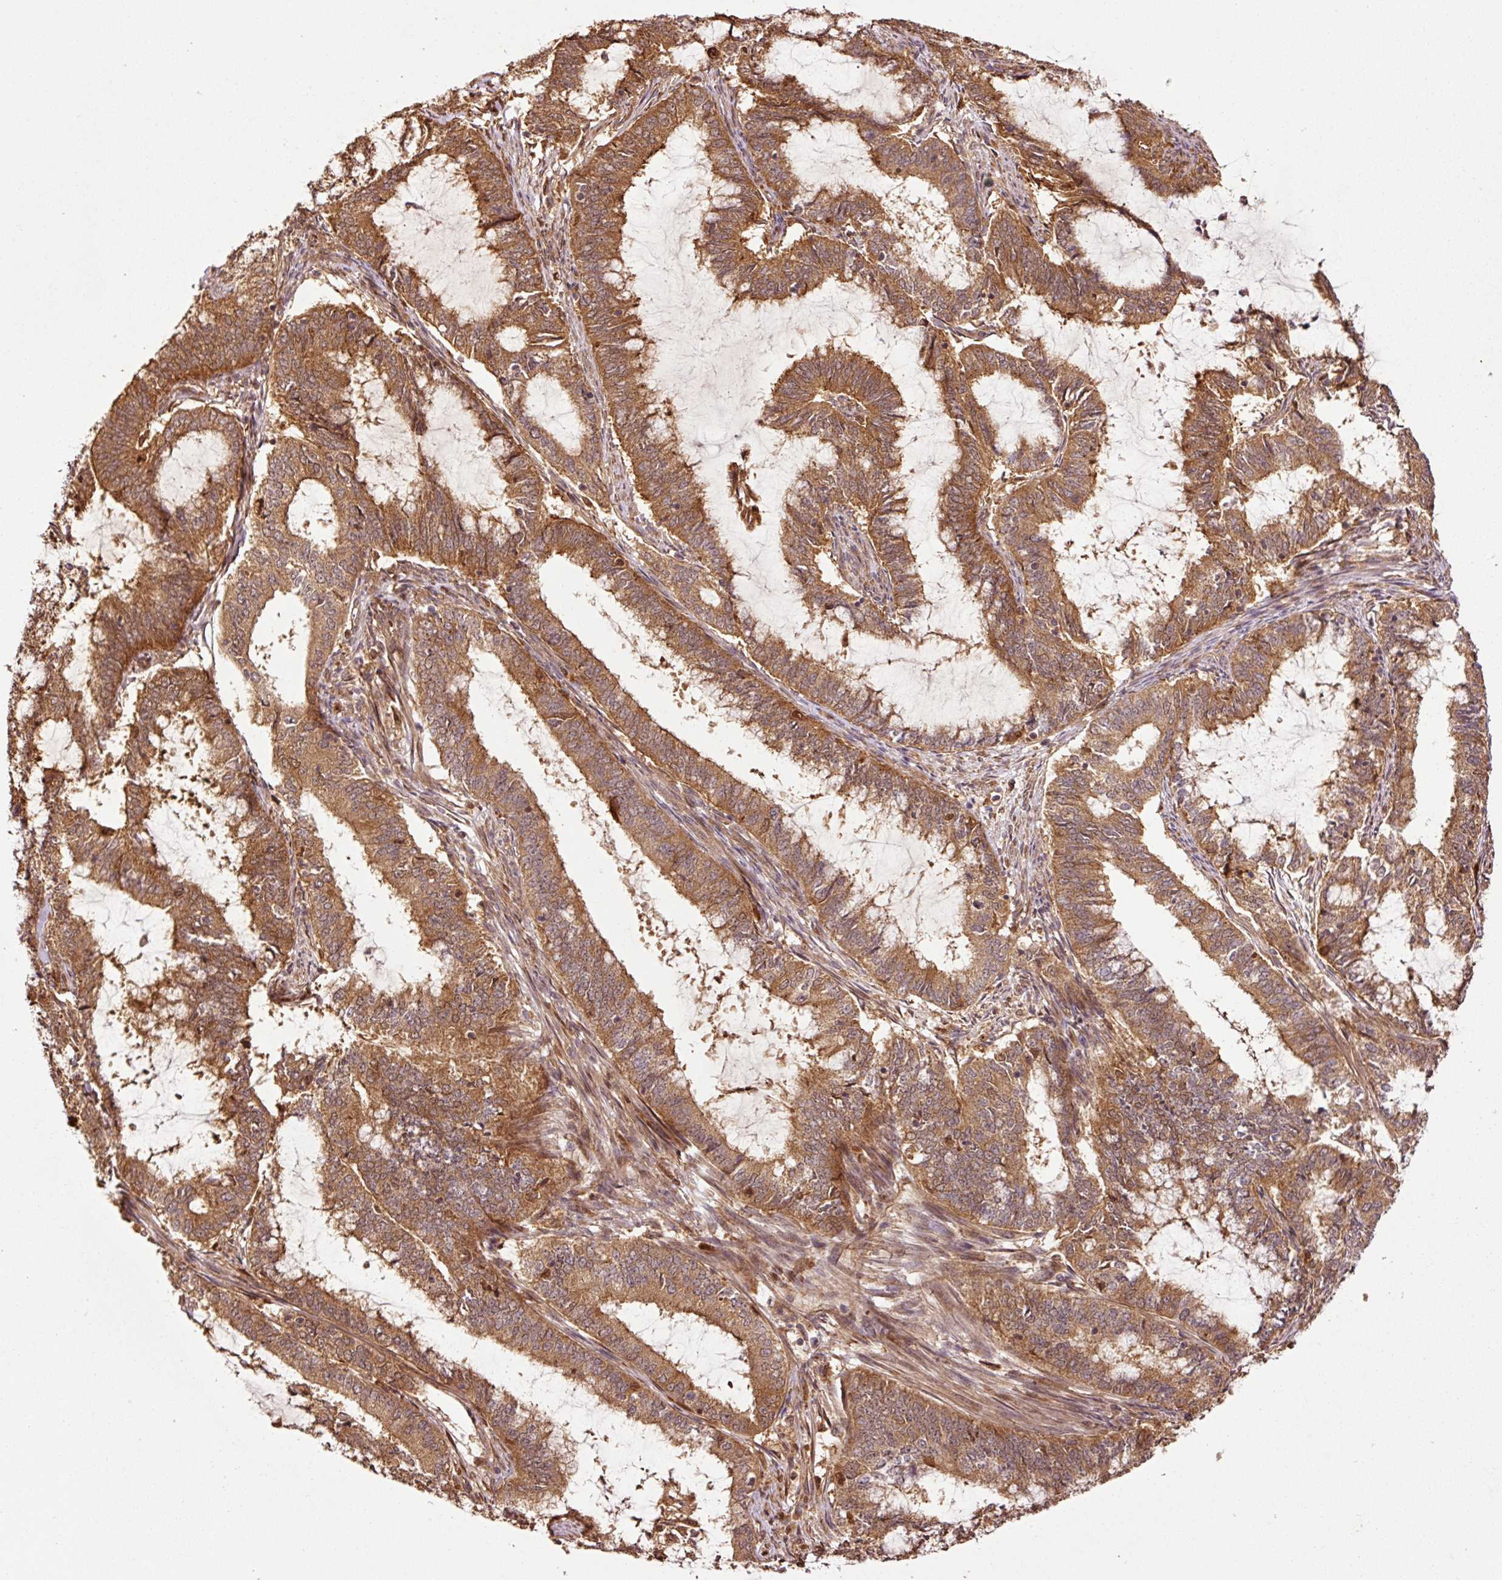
{"staining": {"intensity": "moderate", "quantity": ">75%", "location": "cytoplasmic/membranous,nuclear"}, "tissue": "endometrial cancer", "cell_type": "Tumor cells", "image_type": "cancer", "snomed": [{"axis": "morphology", "description": "Adenocarcinoma, NOS"}, {"axis": "topography", "description": "Endometrium"}], "caption": "Adenocarcinoma (endometrial) stained with a brown dye demonstrates moderate cytoplasmic/membranous and nuclear positive positivity in approximately >75% of tumor cells.", "gene": "OXER1", "patient": {"sex": "female", "age": 51}}